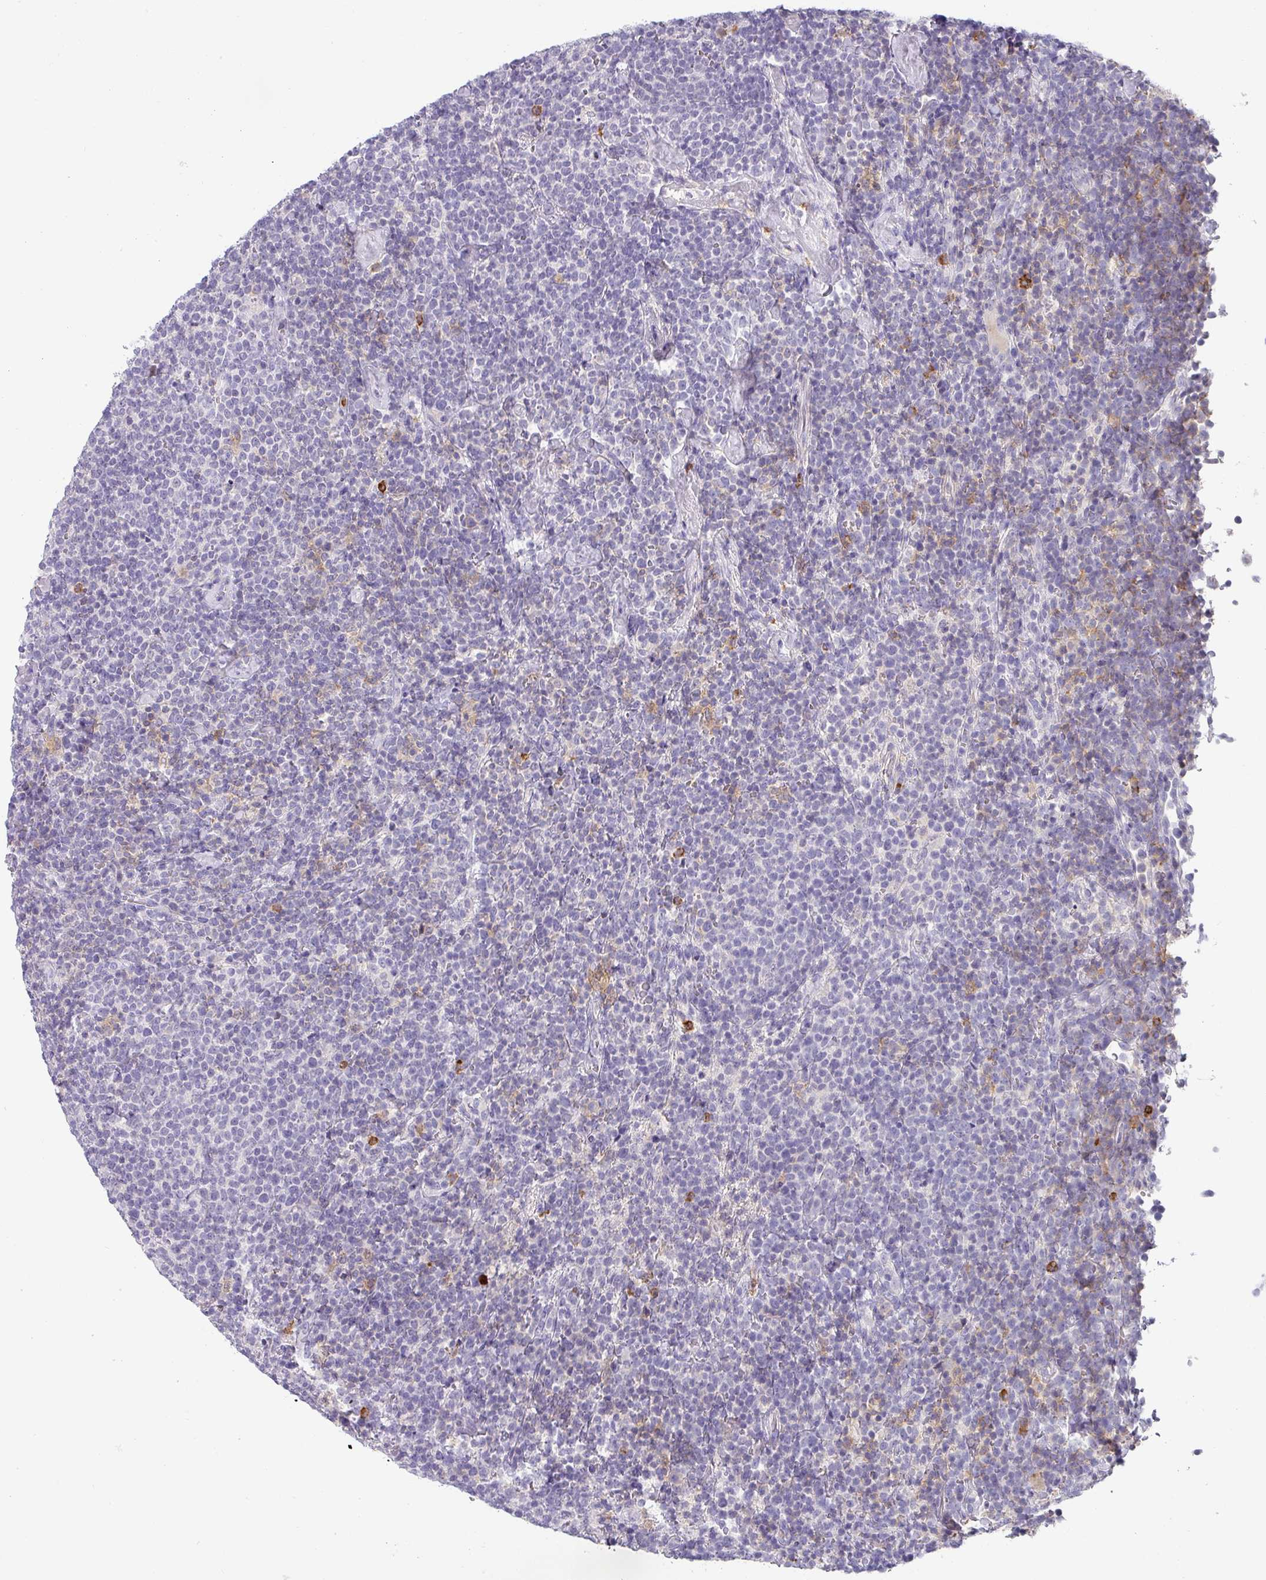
{"staining": {"intensity": "negative", "quantity": "none", "location": "none"}, "tissue": "lymphoma", "cell_type": "Tumor cells", "image_type": "cancer", "snomed": [{"axis": "morphology", "description": "Malignant lymphoma, non-Hodgkin's type, High grade"}, {"axis": "topography", "description": "Lymph node"}], "caption": "Immunohistochemistry of human lymphoma exhibits no staining in tumor cells. (Stains: DAB (3,3'-diaminobenzidine) immunohistochemistry (IHC) with hematoxylin counter stain, Microscopy: brightfield microscopy at high magnification).", "gene": "BTLA", "patient": {"sex": "male", "age": 61}}